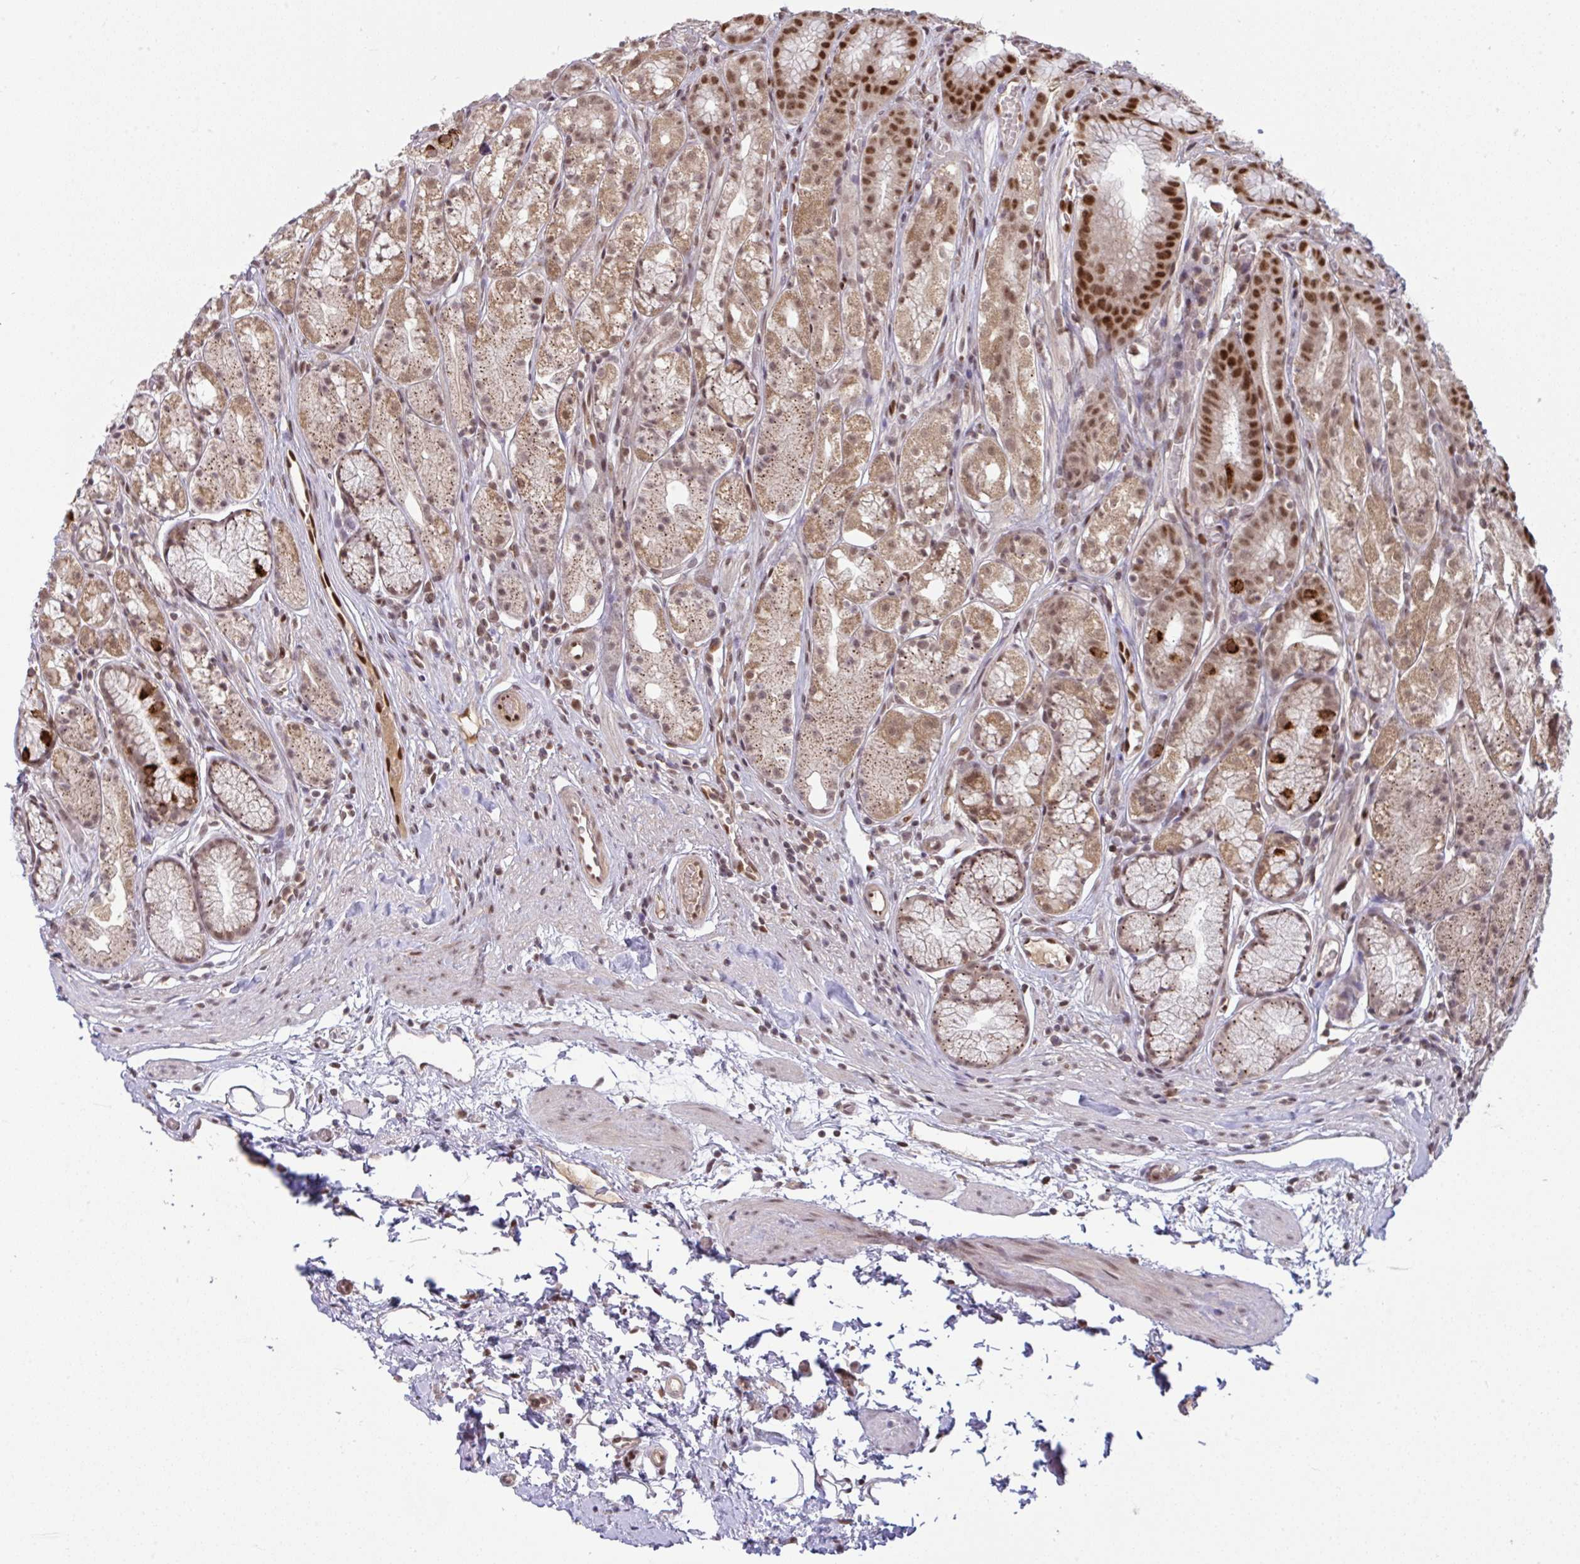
{"staining": {"intensity": "moderate", "quantity": ">75%", "location": "cytoplasmic/membranous,nuclear"}, "tissue": "stomach", "cell_type": "Glandular cells", "image_type": "normal", "snomed": [{"axis": "morphology", "description": "Normal tissue, NOS"}, {"axis": "topography", "description": "Smooth muscle"}, {"axis": "topography", "description": "Stomach"}], "caption": "Moderate cytoplasmic/membranous,nuclear expression for a protein is present in approximately >75% of glandular cells of normal stomach using IHC.", "gene": "KLF2", "patient": {"sex": "male", "age": 70}}